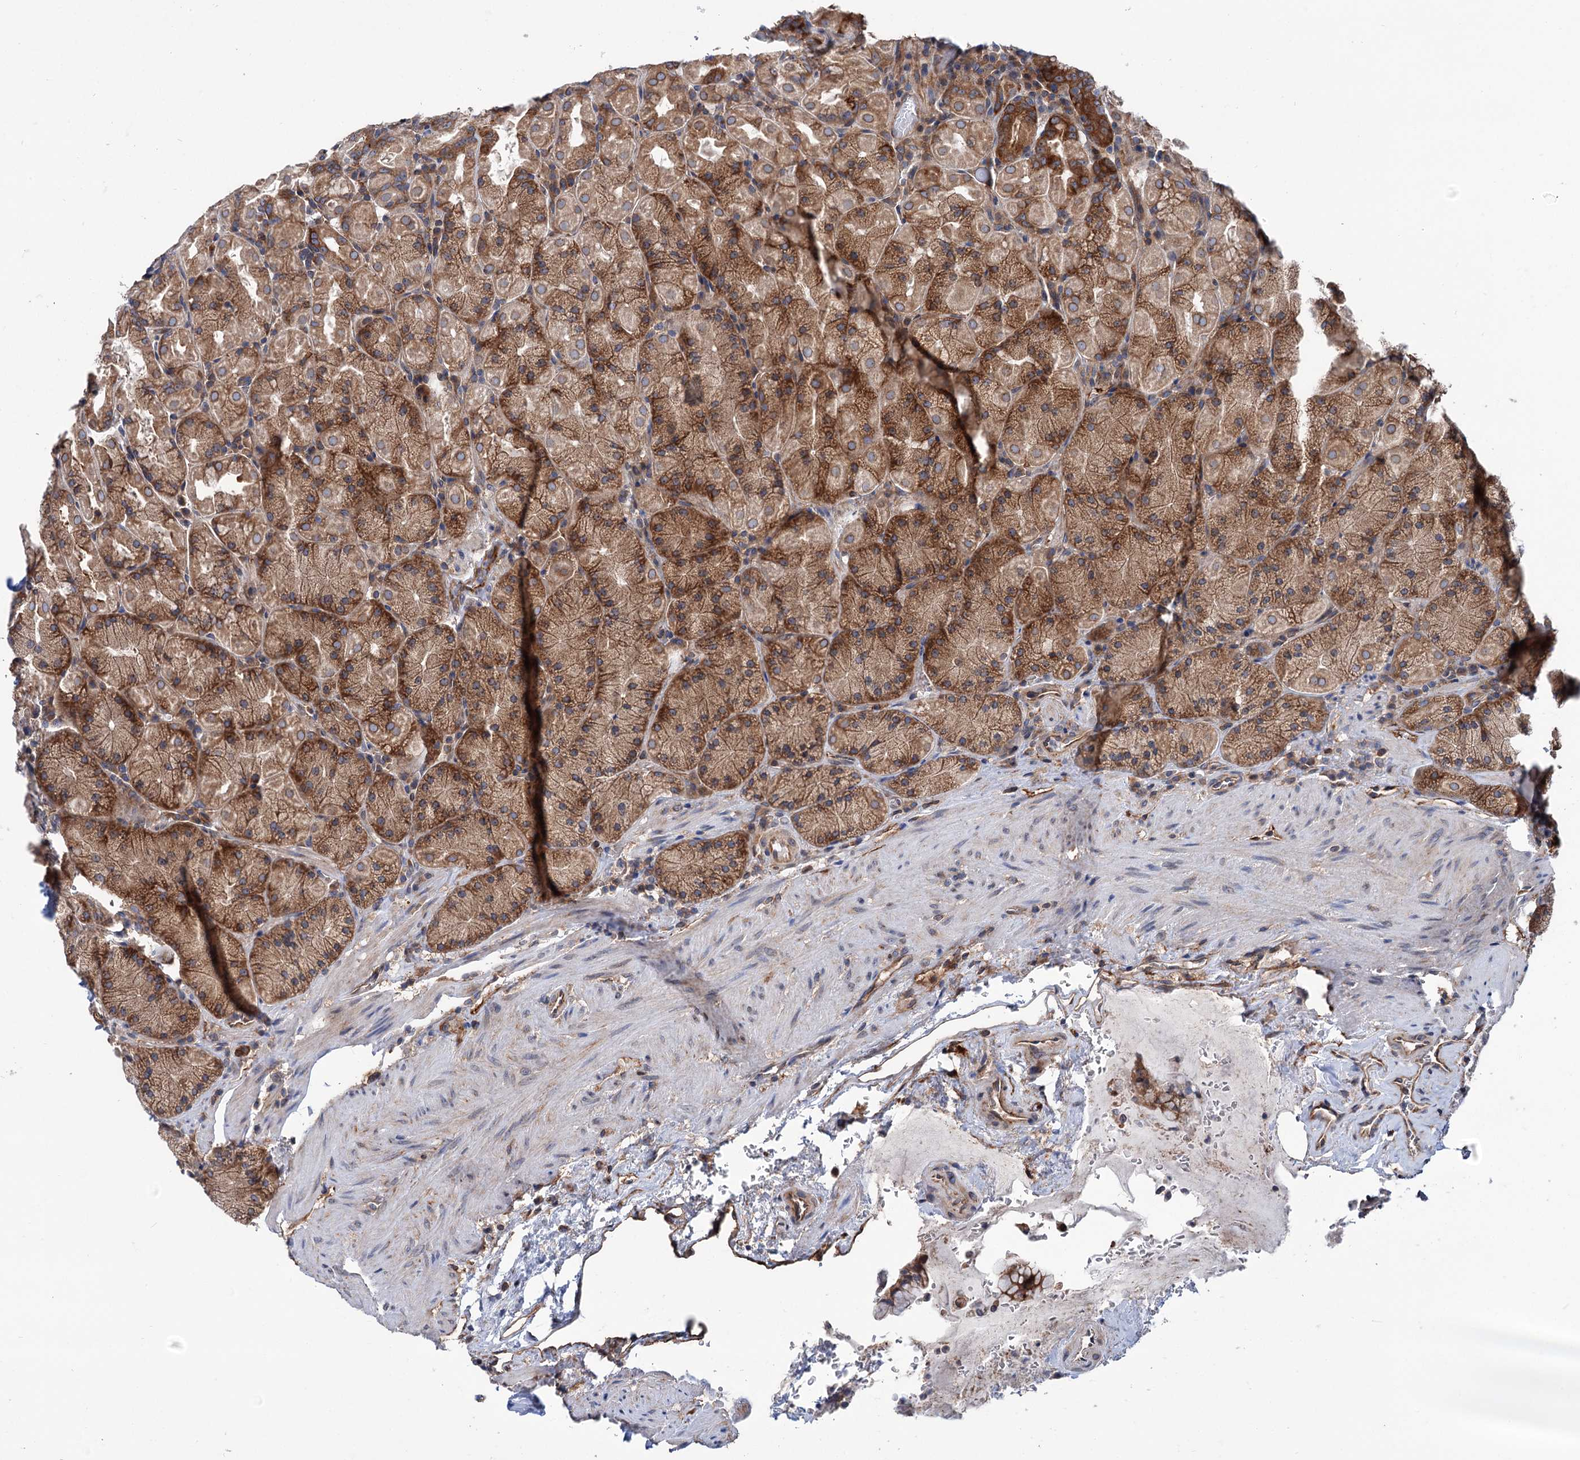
{"staining": {"intensity": "strong", "quantity": ">75%", "location": "cytoplasmic/membranous"}, "tissue": "stomach", "cell_type": "Glandular cells", "image_type": "normal", "snomed": [{"axis": "morphology", "description": "Normal tissue, NOS"}, {"axis": "topography", "description": "Stomach, upper"}, {"axis": "topography", "description": "Stomach, lower"}], "caption": "Immunohistochemical staining of normal human stomach exhibits strong cytoplasmic/membranous protein positivity in approximately >75% of glandular cells. (DAB (3,3'-diaminobenzidine) = brown stain, brightfield microscopy at high magnification).", "gene": "PTDSS2", "patient": {"sex": "male", "age": 80}}